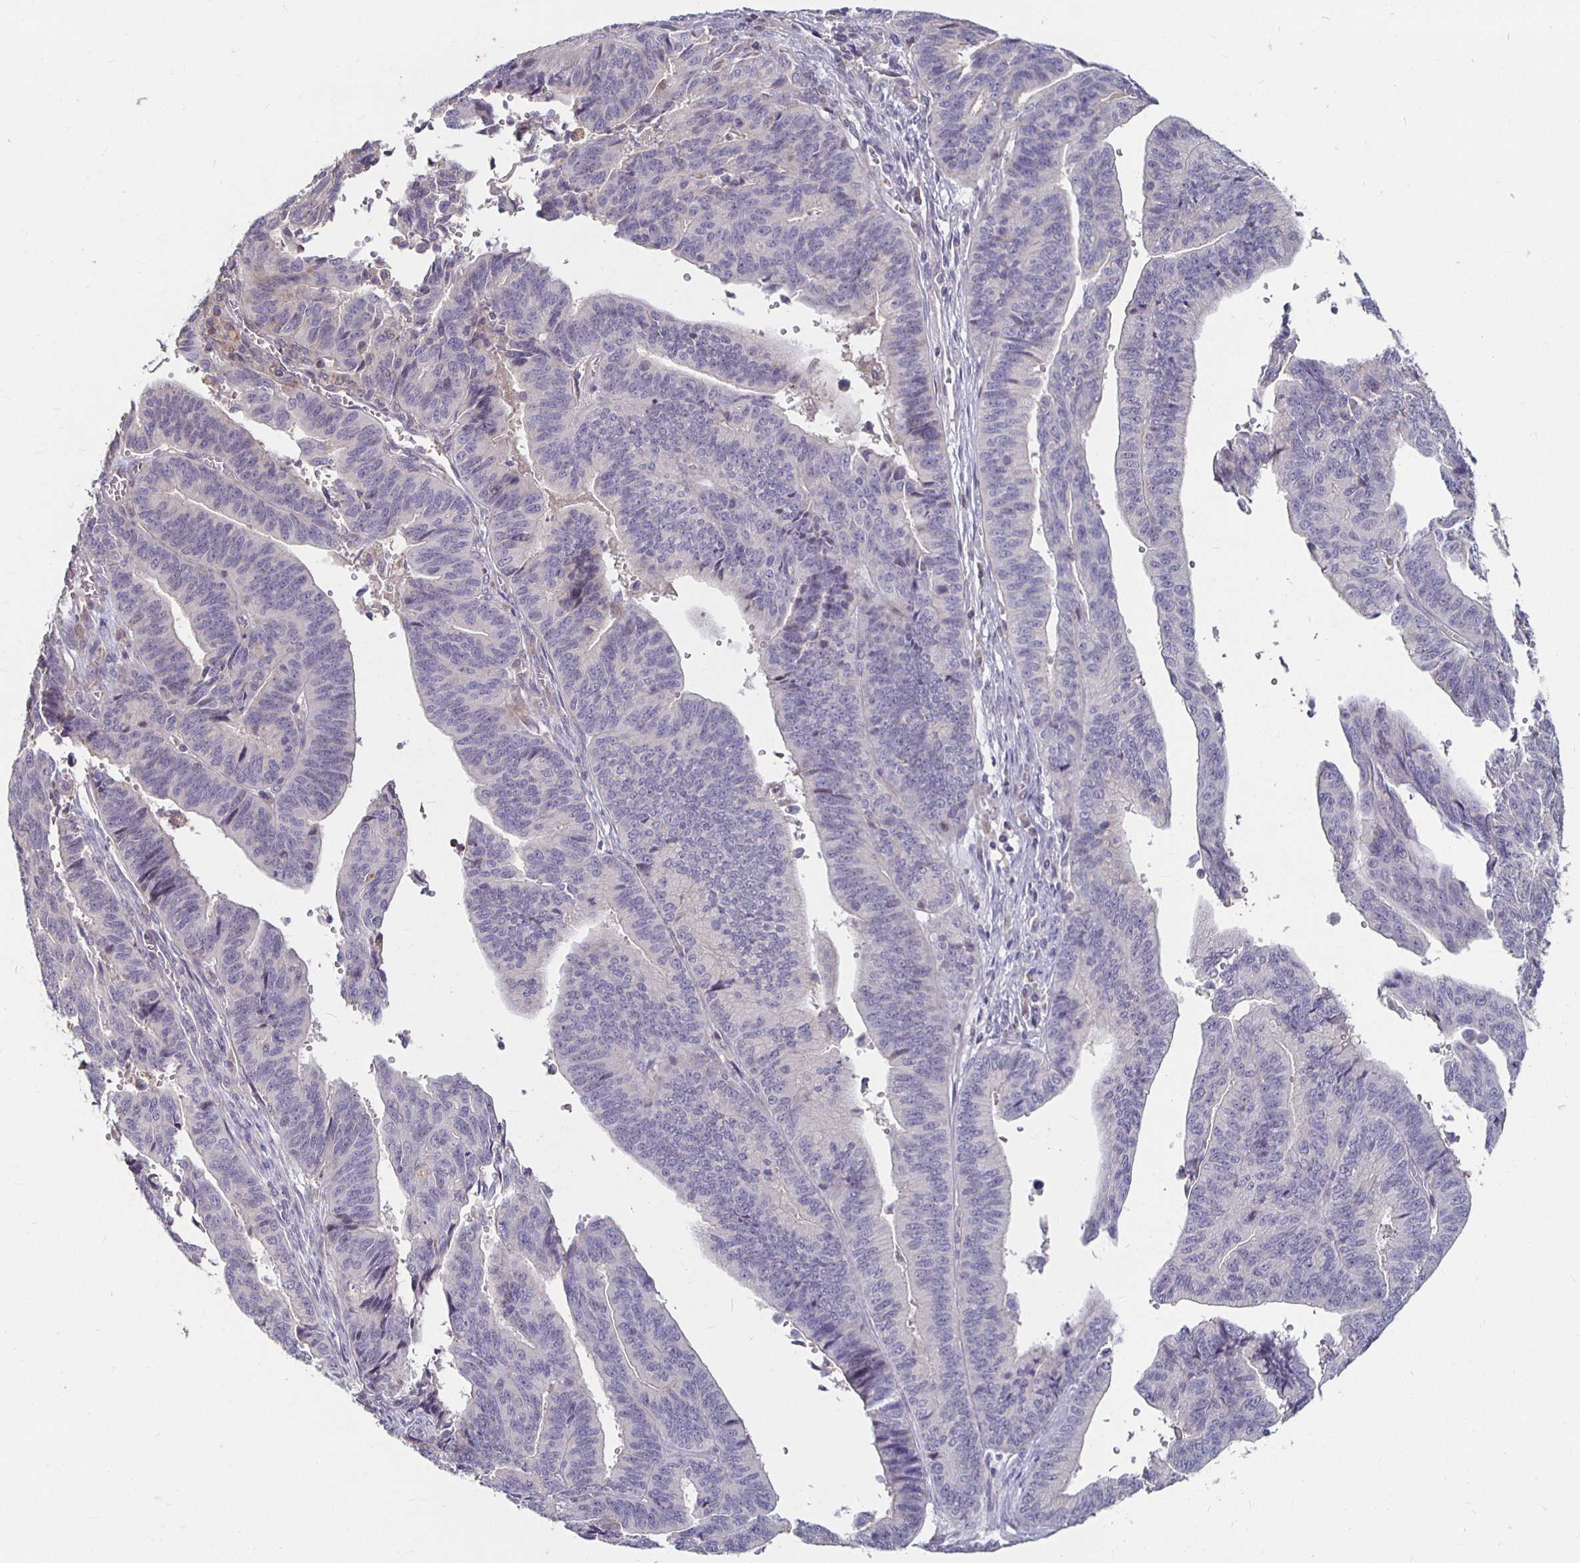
{"staining": {"intensity": "negative", "quantity": "none", "location": "none"}, "tissue": "endometrial cancer", "cell_type": "Tumor cells", "image_type": "cancer", "snomed": [{"axis": "morphology", "description": "Adenocarcinoma, NOS"}, {"axis": "topography", "description": "Endometrium"}], "caption": "This is an immunohistochemistry (IHC) histopathology image of adenocarcinoma (endometrial). There is no expression in tumor cells.", "gene": "RNF144B", "patient": {"sex": "female", "age": 65}}